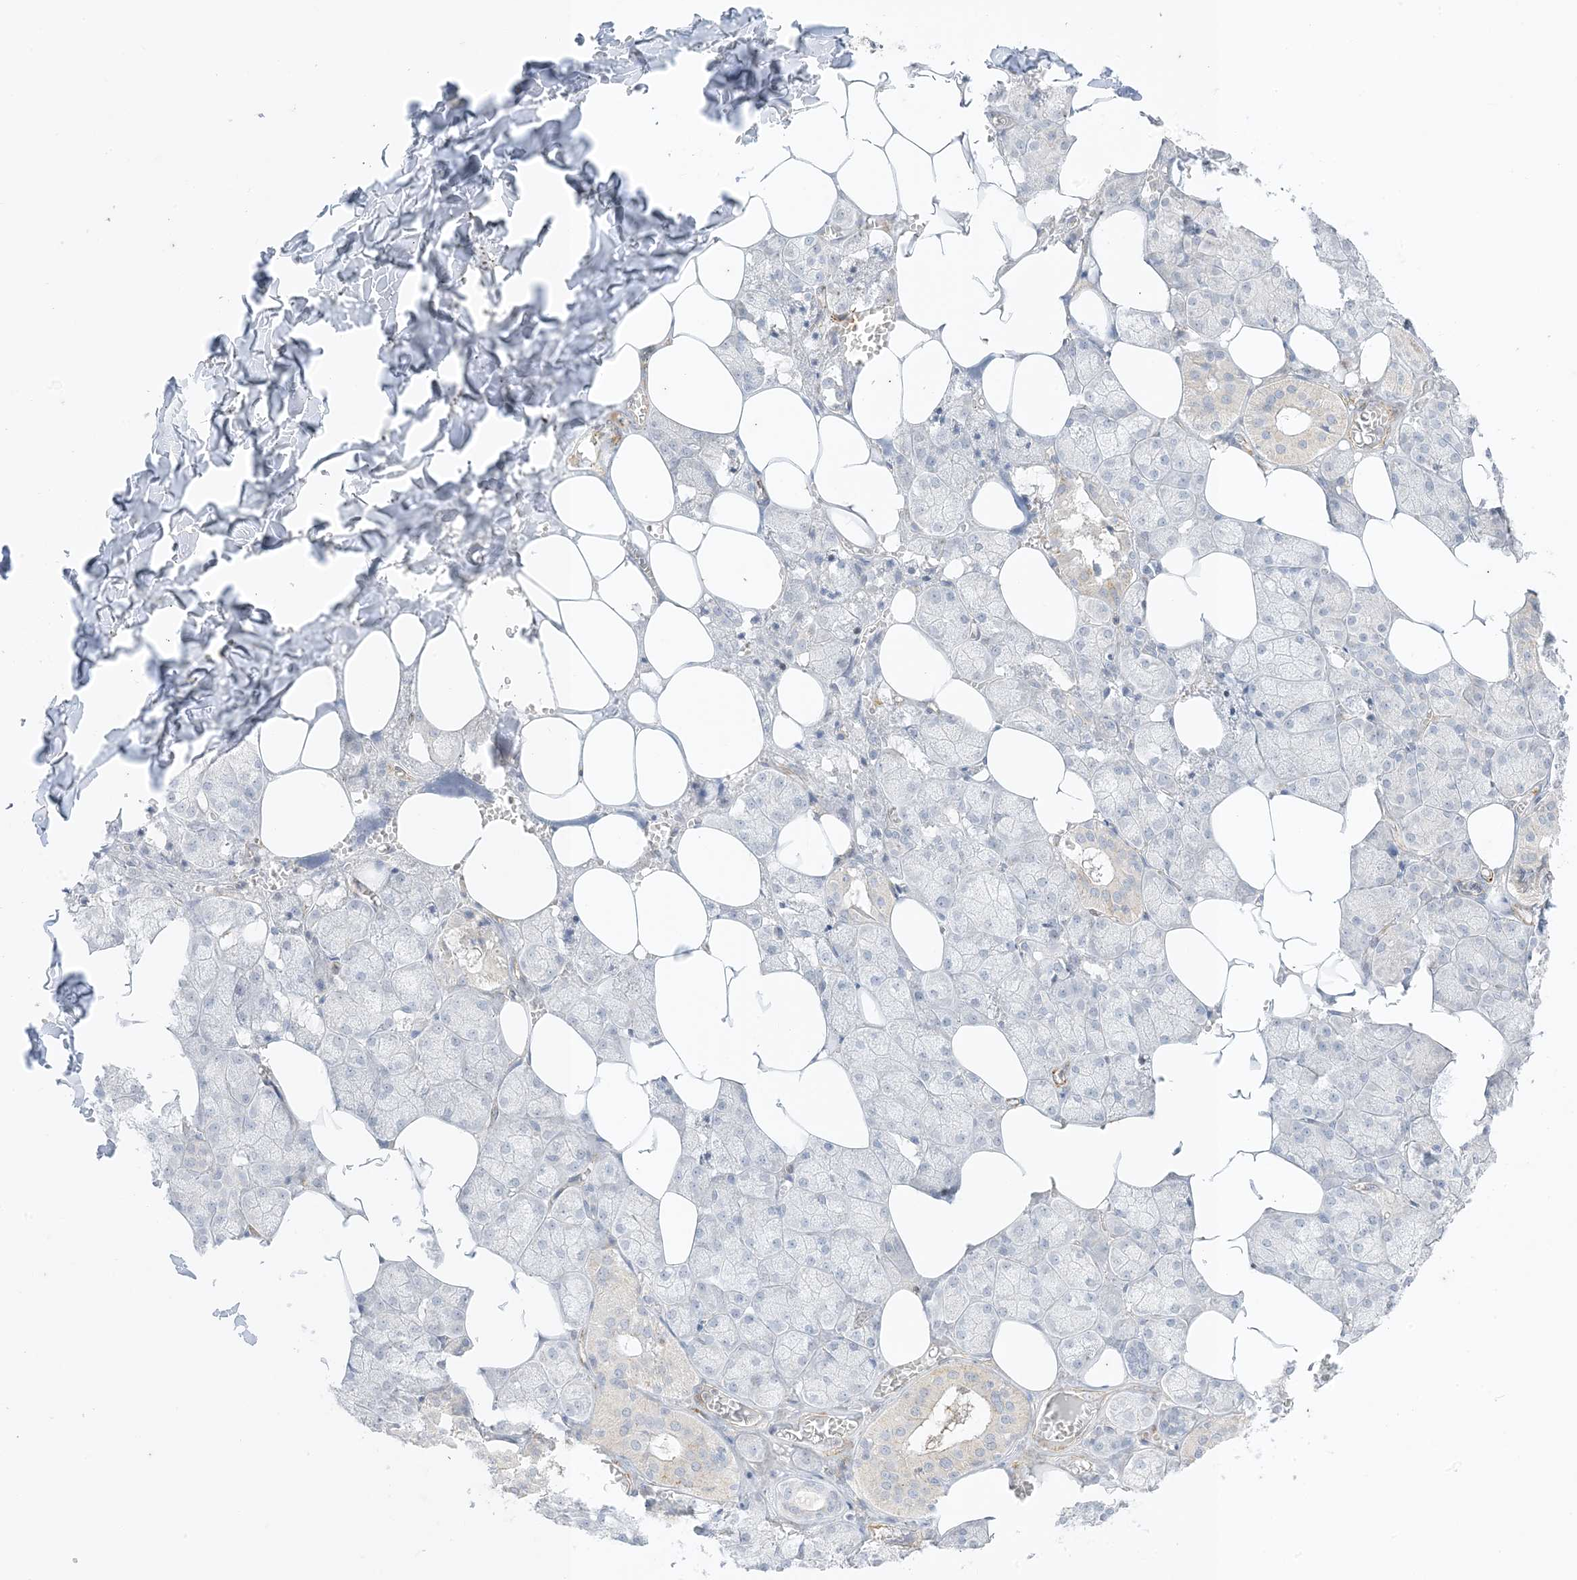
{"staining": {"intensity": "weak", "quantity": "<25%", "location": "cytoplasmic/membranous"}, "tissue": "salivary gland", "cell_type": "Glandular cells", "image_type": "normal", "snomed": [{"axis": "morphology", "description": "Normal tissue, NOS"}, {"axis": "topography", "description": "Salivary gland"}], "caption": "This is an IHC image of normal human salivary gland. There is no expression in glandular cells.", "gene": "RAC1", "patient": {"sex": "male", "age": 62}}